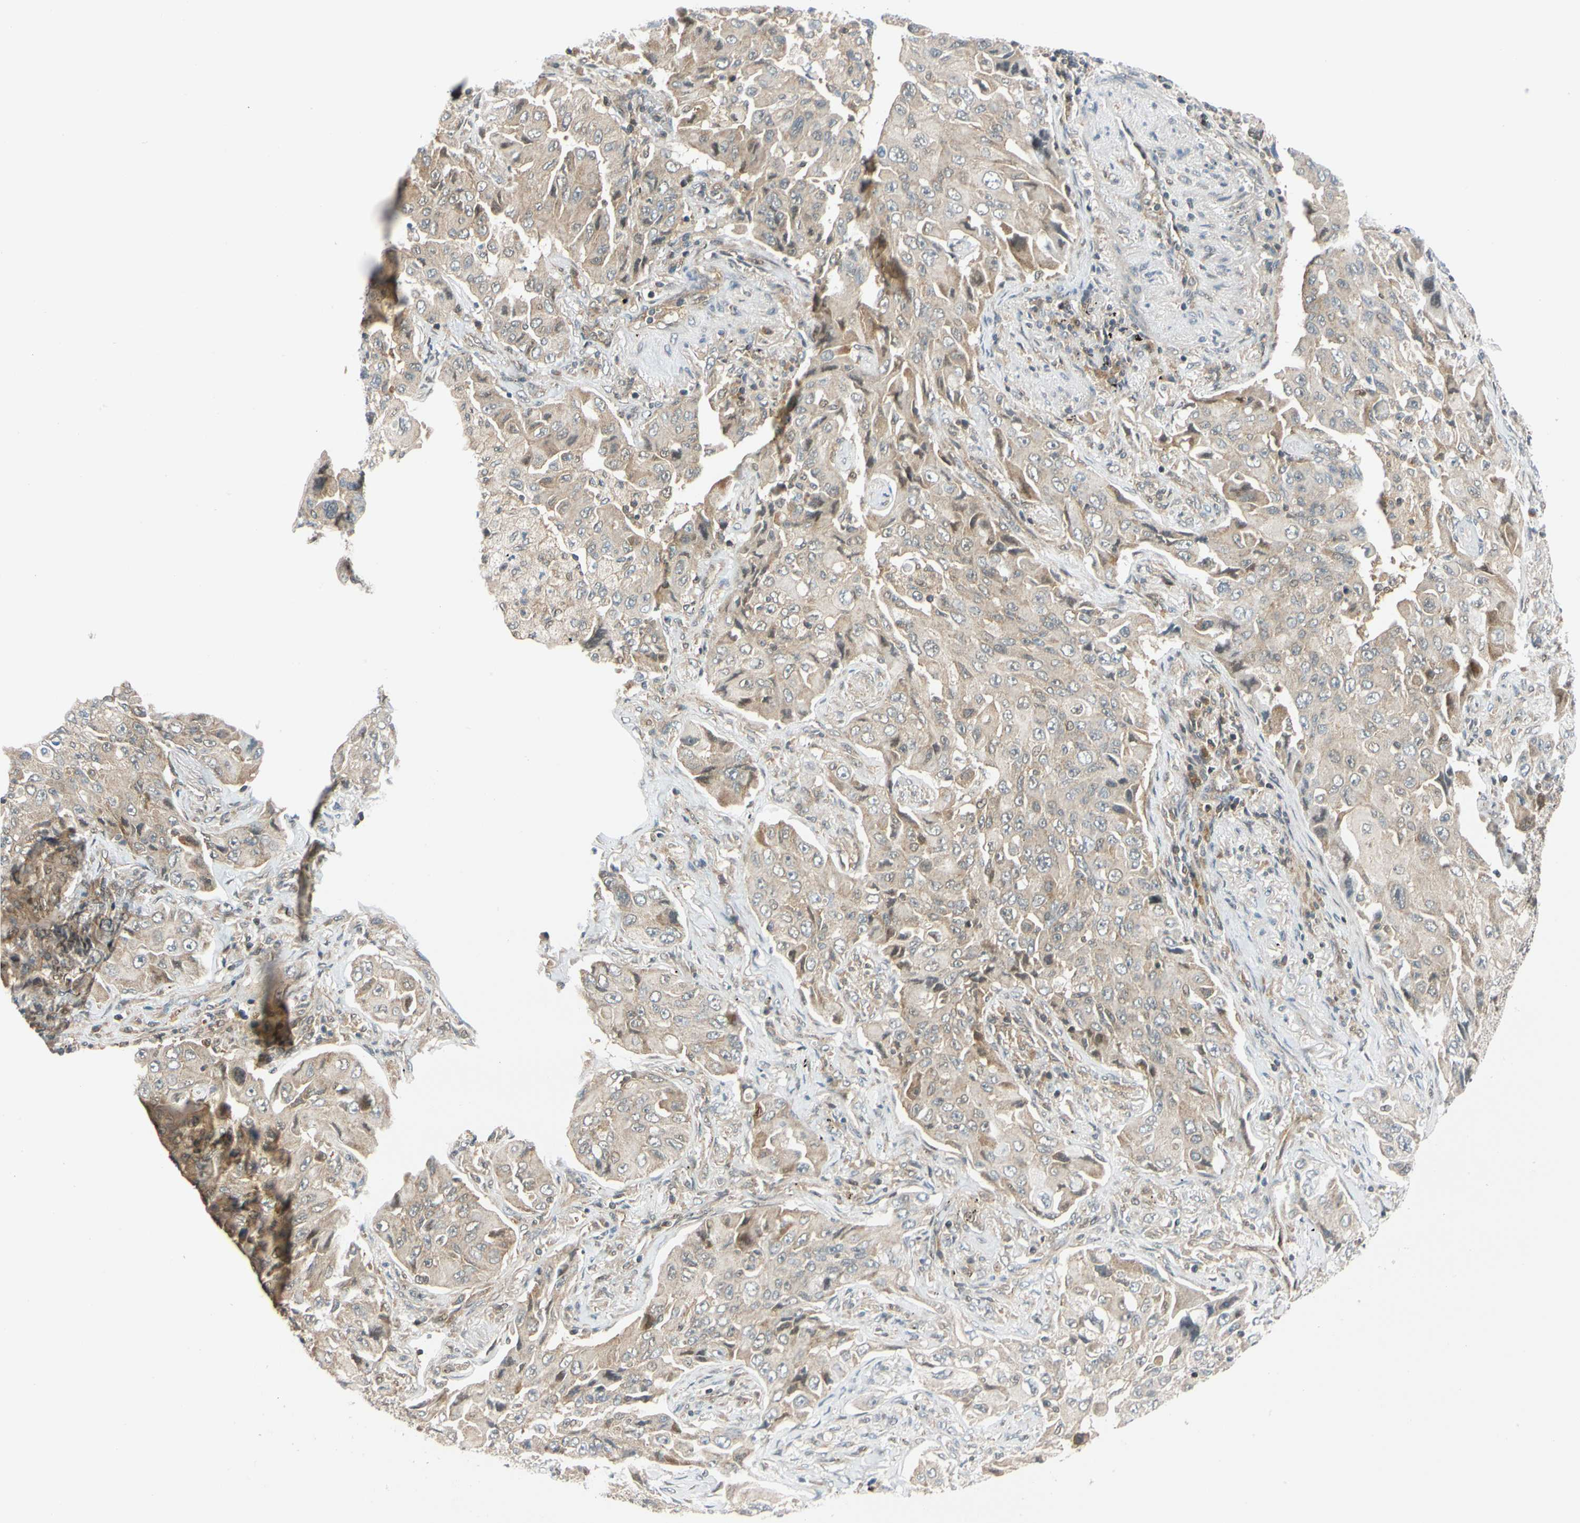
{"staining": {"intensity": "weak", "quantity": "25%-75%", "location": "cytoplasmic/membranous"}, "tissue": "lung cancer", "cell_type": "Tumor cells", "image_type": "cancer", "snomed": [{"axis": "morphology", "description": "Adenocarcinoma, NOS"}, {"axis": "topography", "description": "Lung"}], "caption": "DAB immunohistochemical staining of lung cancer (adenocarcinoma) exhibits weak cytoplasmic/membranous protein staining in about 25%-75% of tumor cells.", "gene": "MAPK9", "patient": {"sex": "female", "age": 65}}